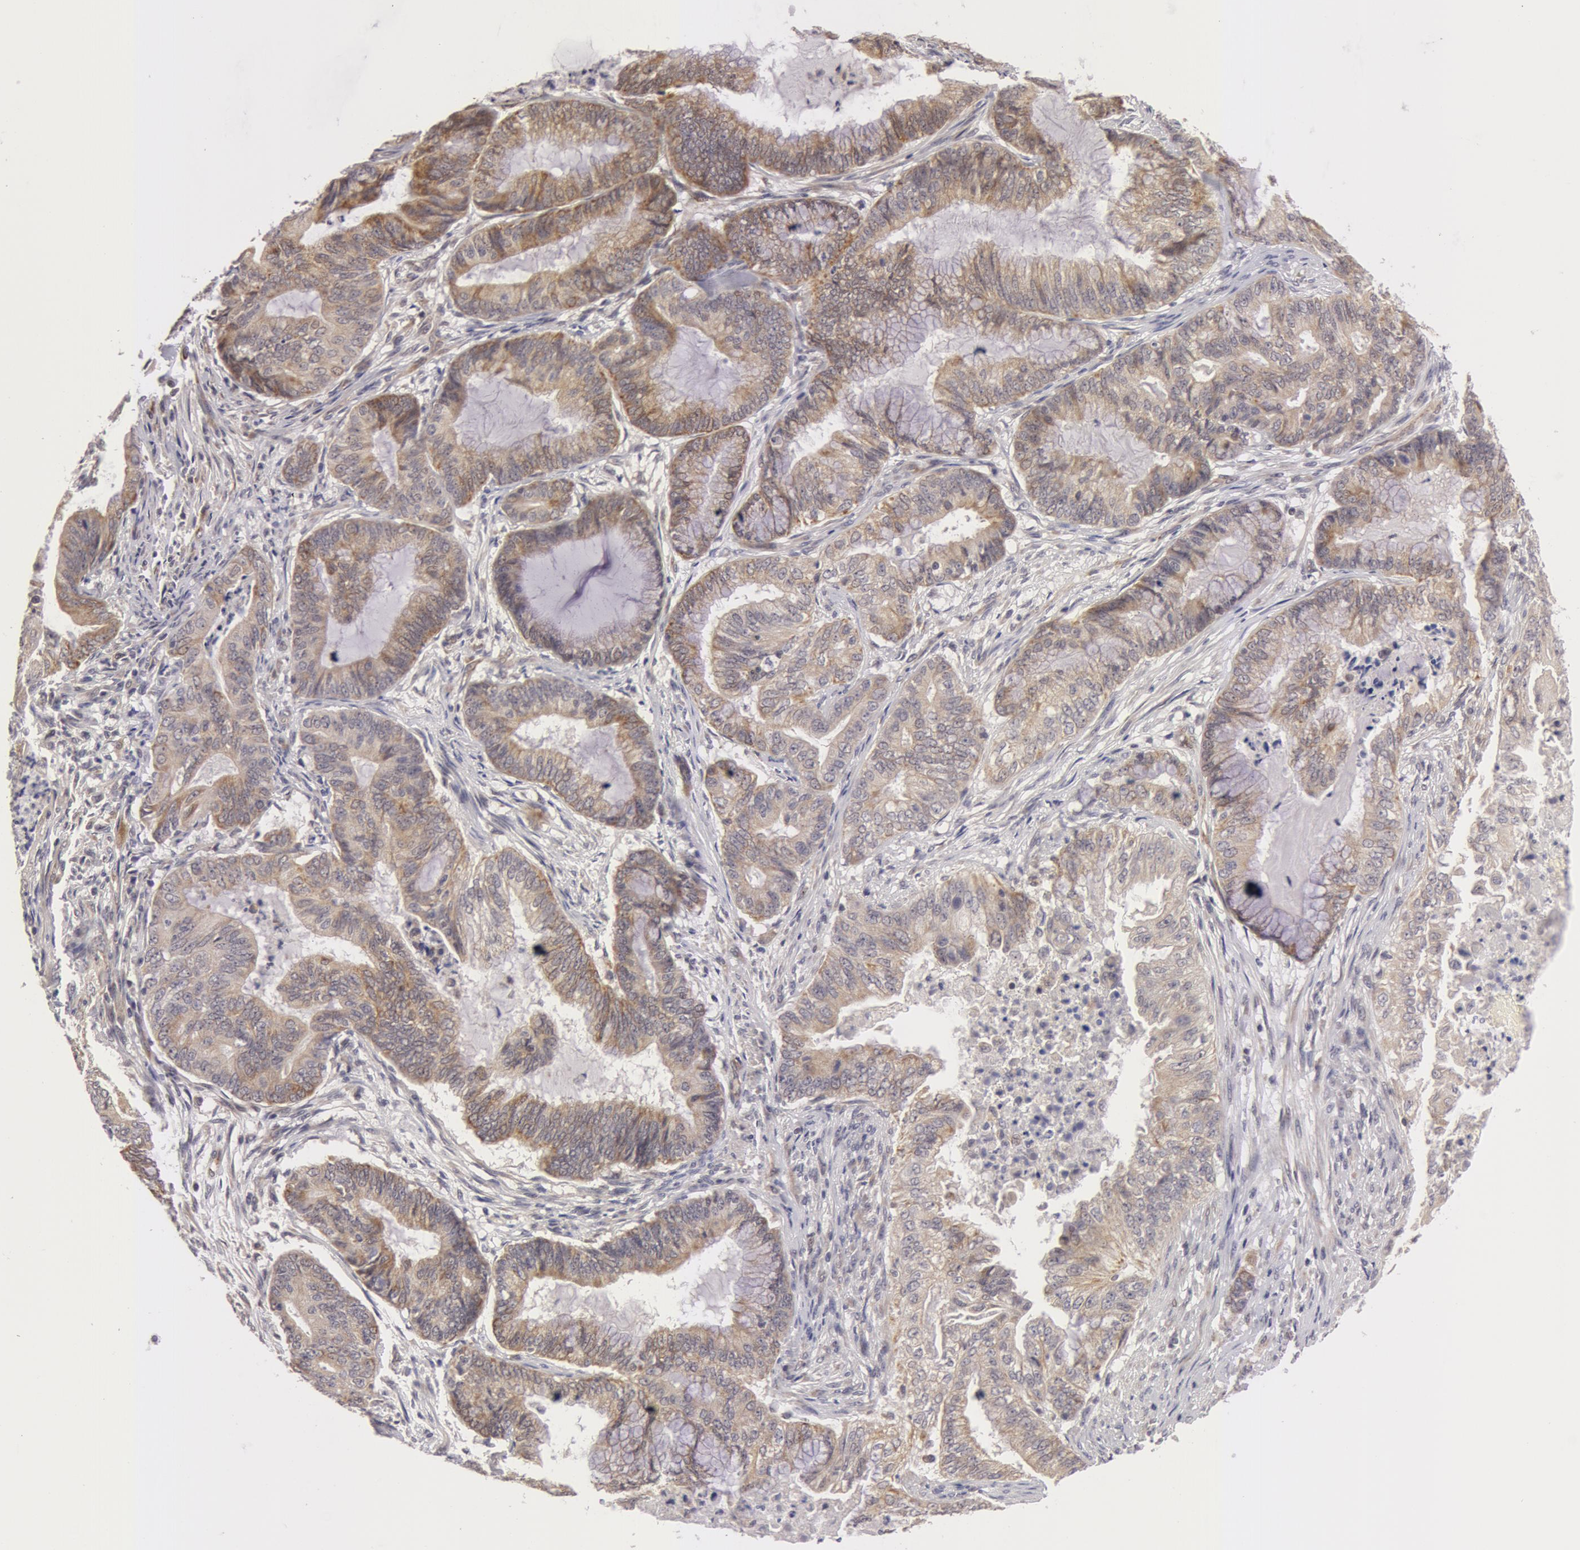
{"staining": {"intensity": "weak", "quantity": ">75%", "location": "cytoplasmic/membranous"}, "tissue": "endometrial cancer", "cell_type": "Tumor cells", "image_type": "cancer", "snomed": [{"axis": "morphology", "description": "Adenocarcinoma, NOS"}, {"axis": "topography", "description": "Endometrium"}], "caption": "Adenocarcinoma (endometrial) tissue exhibits weak cytoplasmic/membranous staining in about >75% of tumor cells Using DAB (brown) and hematoxylin (blue) stains, captured at high magnification using brightfield microscopy.", "gene": "SYTL4", "patient": {"sex": "female", "age": 63}}